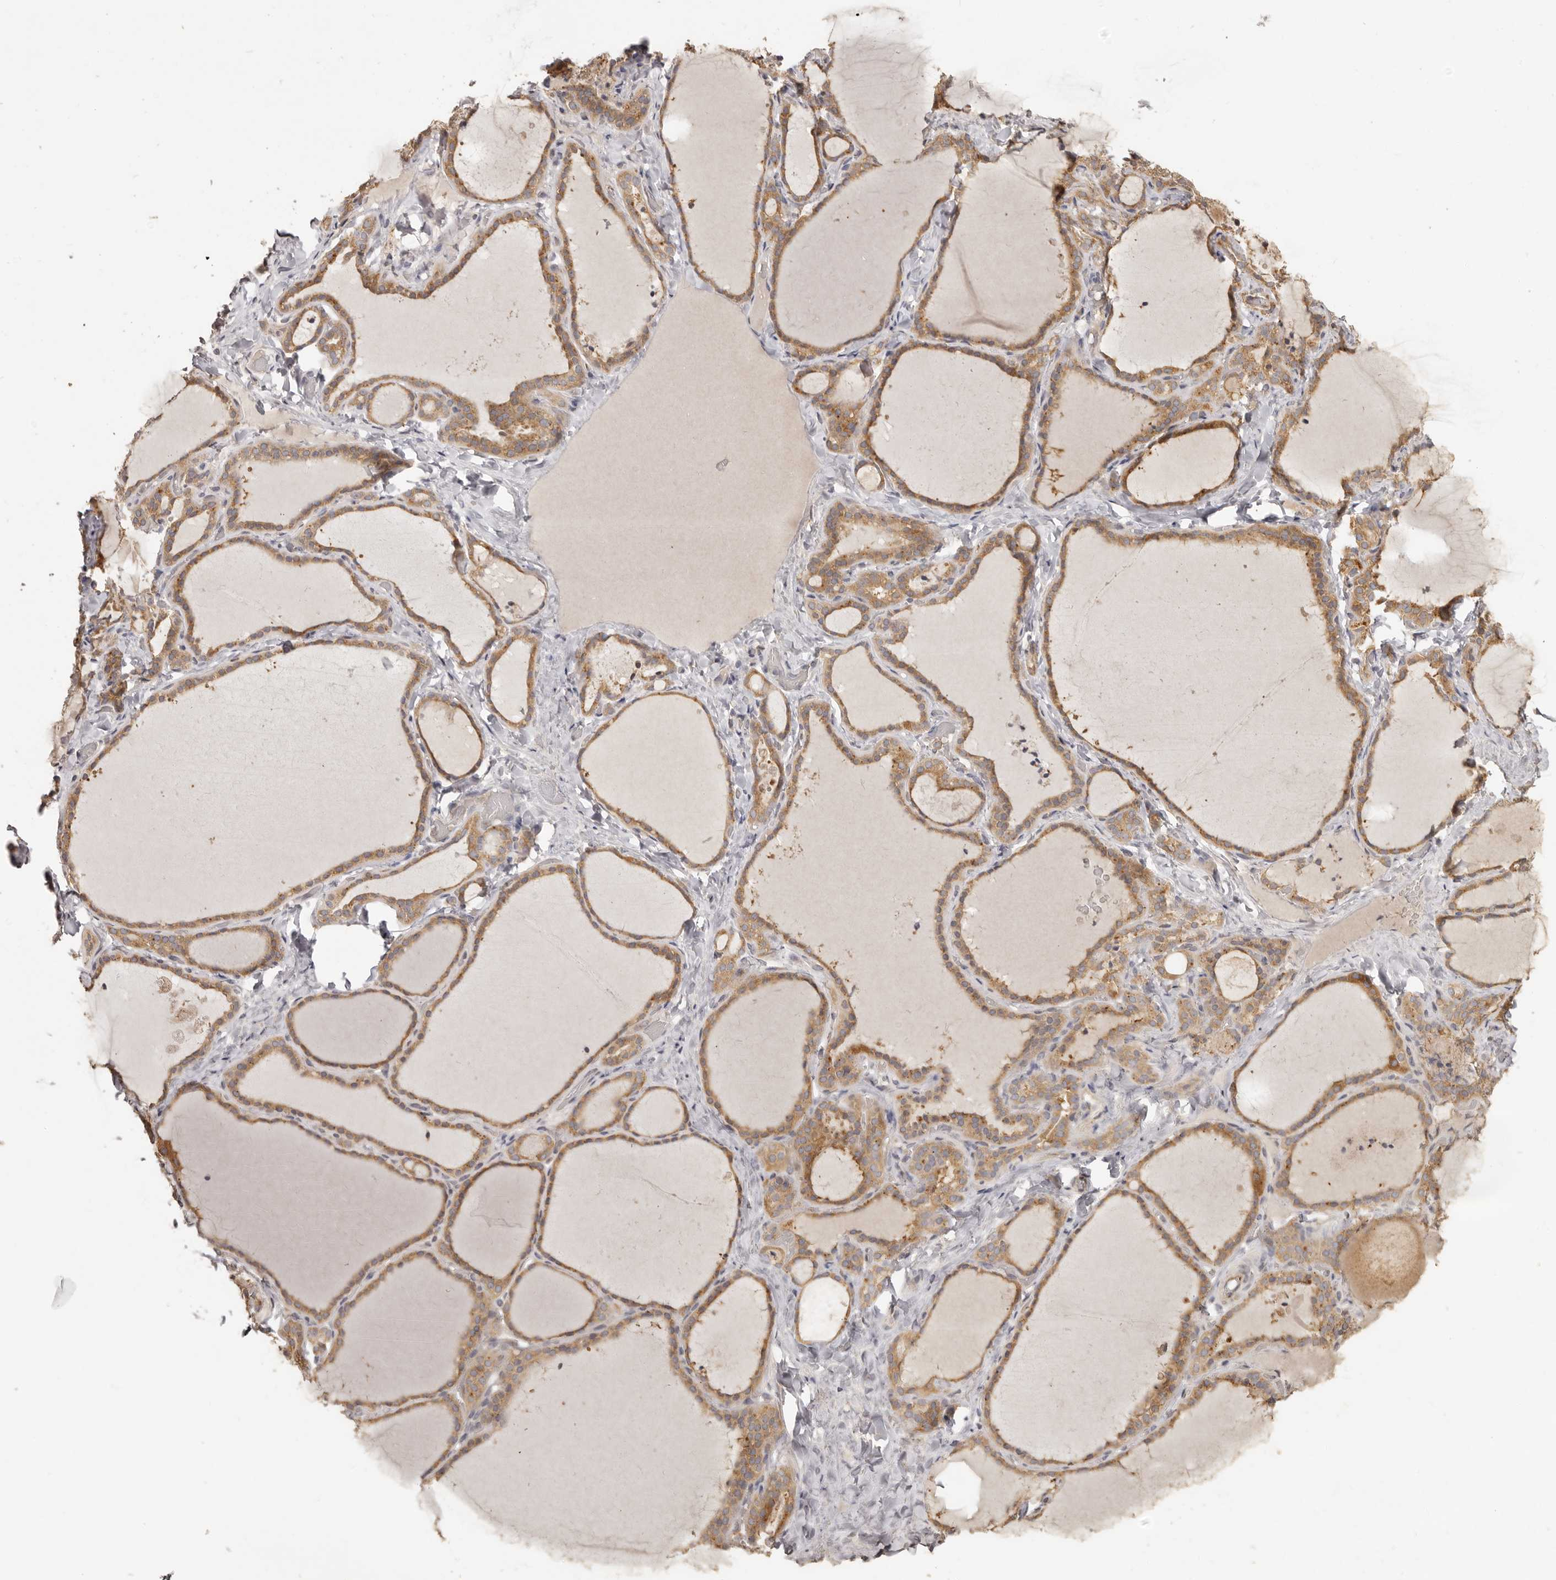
{"staining": {"intensity": "moderate", "quantity": ">75%", "location": "cytoplasmic/membranous"}, "tissue": "thyroid gland", "cell_type": "Glandular cells", "image_type": "normal", "snomed": [{"axis": "morphology", "description": "Normal tissue, NOS"}, {"axis": "topography", "description": "Thyroid gland"}], "caption": "DAB (3,3'-diaminobenzidine) immunohistochemical staining of normal human thyroid gland demonstrates moderate cytoplasmic/membranous protein staining in about >75% of glandular cells.", "gene": "EEF1E1", "patient": {"sex": "female", "age": 22}}